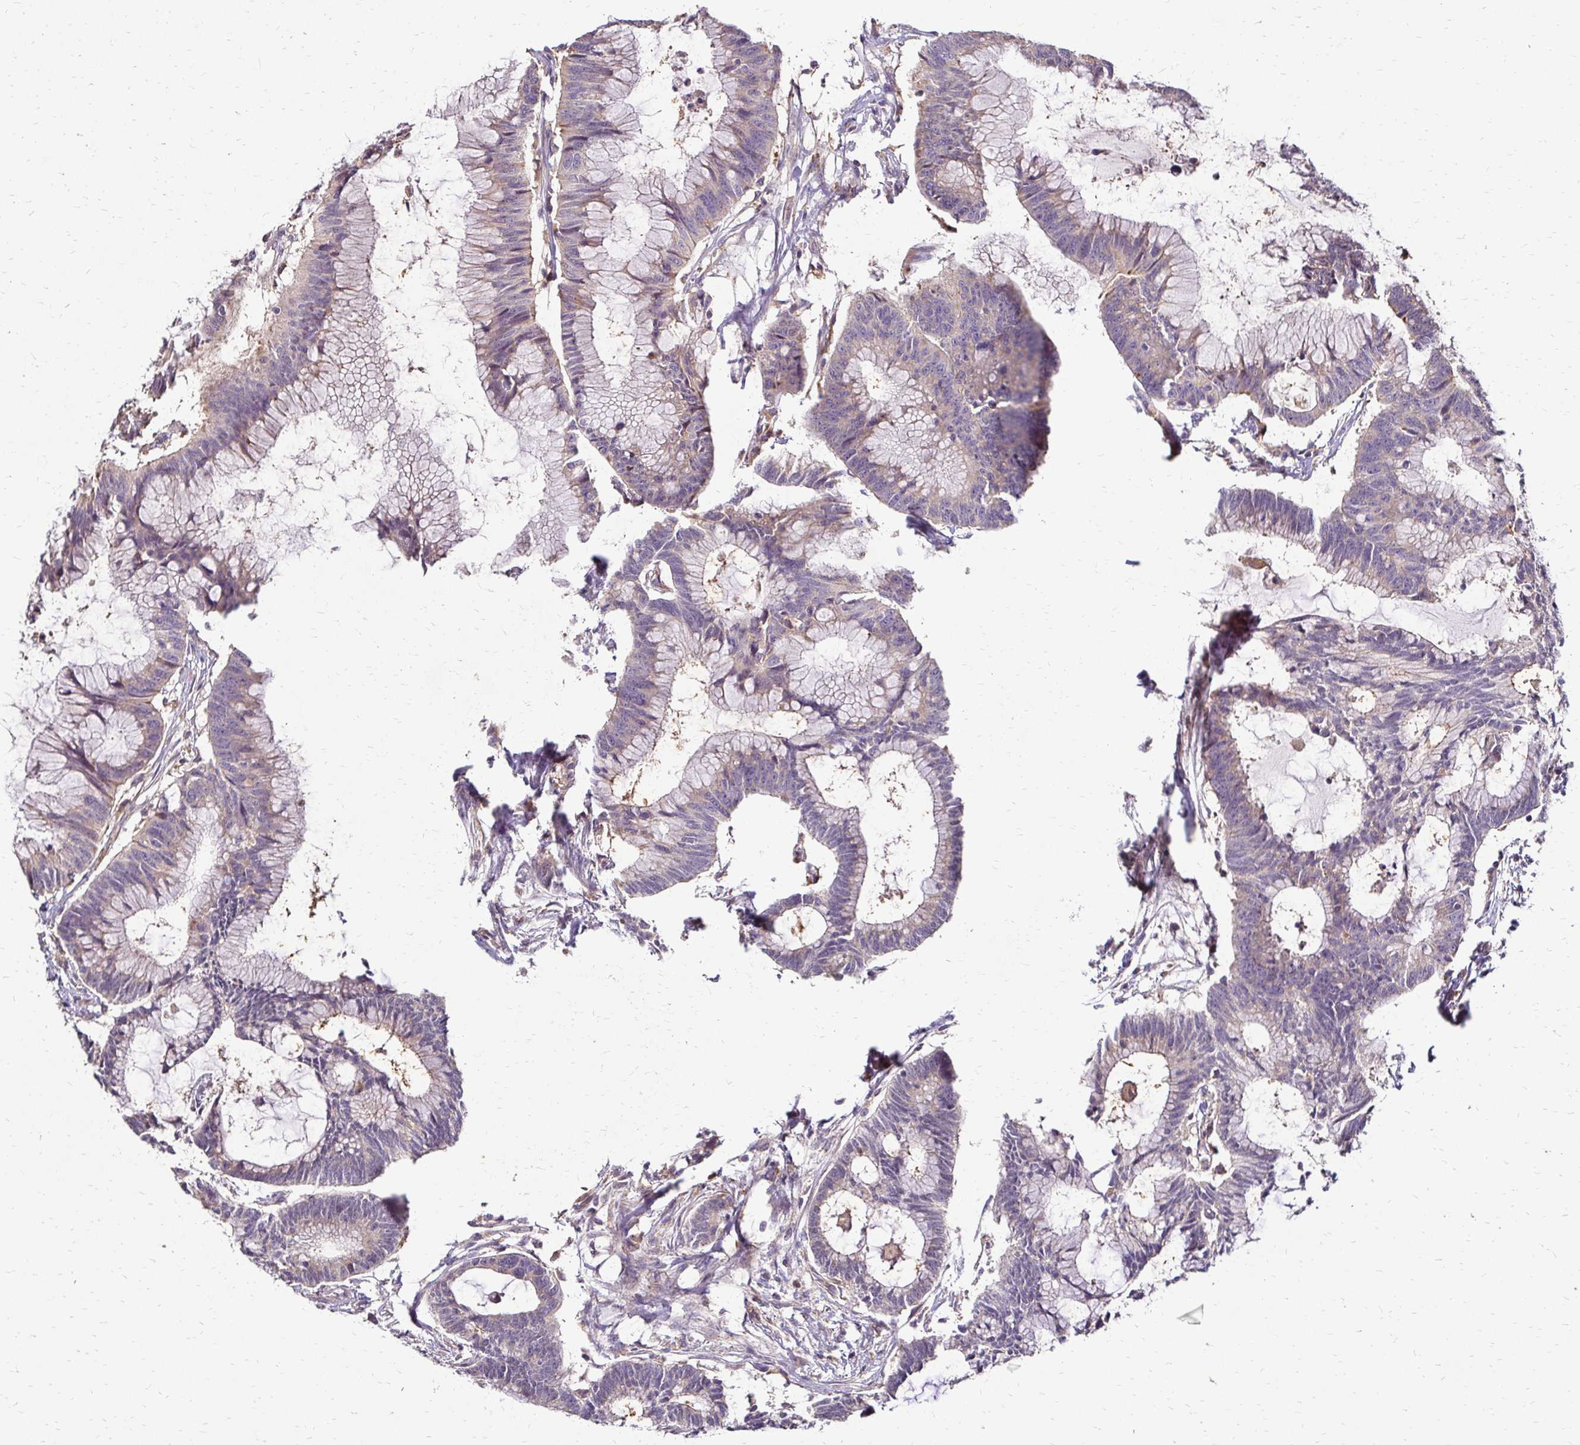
{"staining": {"intensity": "weak", "quantity": "25%-75%", "location": "cytoplasmic/membranous"}, "tissue": "colorectal cancer", "cell_type": "Tumor cells", "image_type": "cancer", "snomed": [{"axis": "morphology", "description": "Adenocarcinoma, NOS"}, {"axis": "topography", "description": "Colon"}], "caption": "Colorectal adenocarcinoma stained with a brown dye exhibits weak cytoplasmic/membranous positive positivity in about 25%-75% of tumor cells.", "gene": "IDUA", "patient": {"sex": "female", "age": 78}}